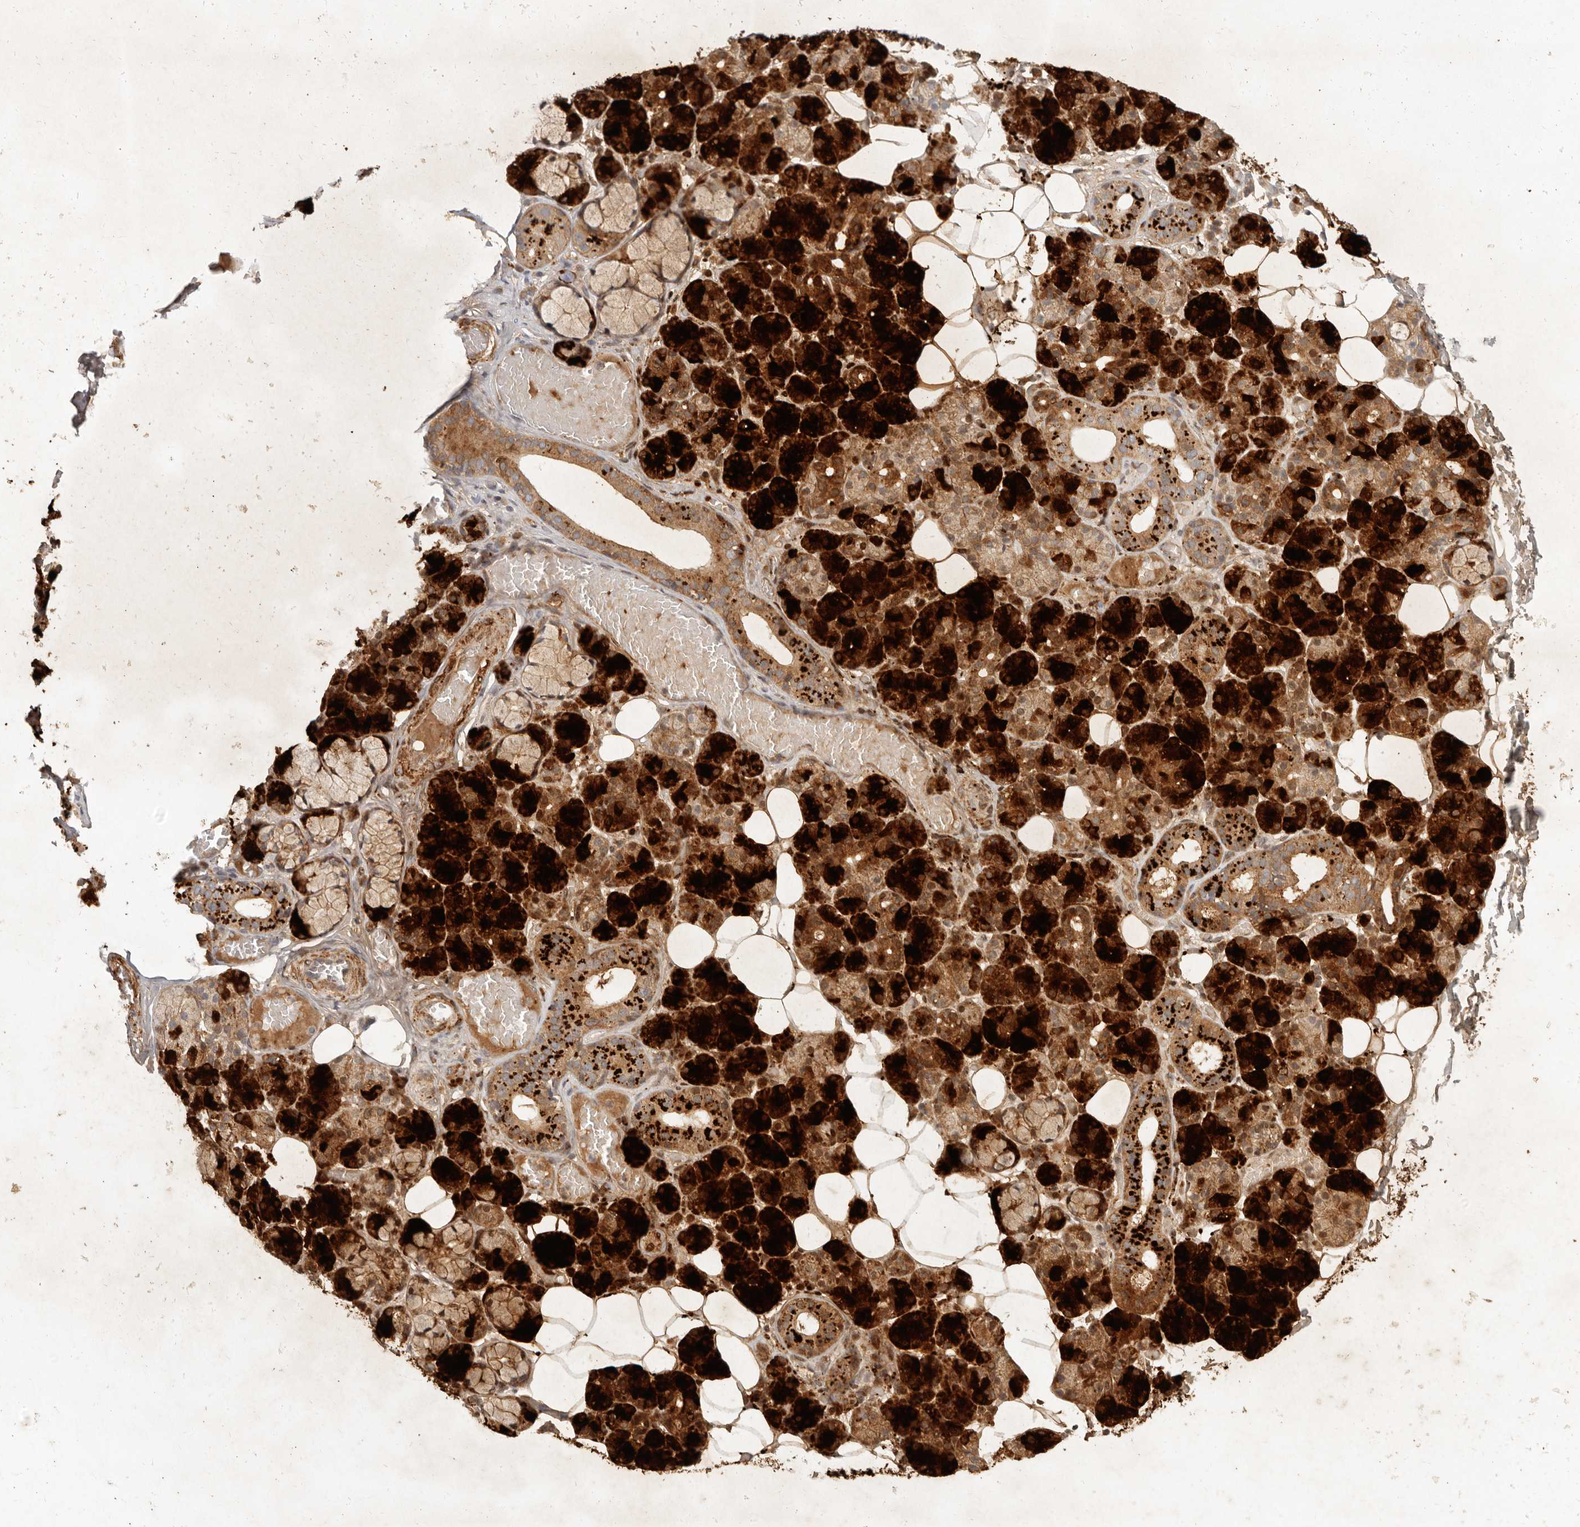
{"staining": {"intensity": "strong", "quantity": ">75%", "location": "cytoplasmic/membranous"}, "tissue": "salivary gland", "cell_type": "Glandular cells", "image_type": "normal", "snomed": [{"axis": "morphology", "description": "Normal tissue, NOS"}, {"axis": "topography", "description": "Salivary gland"}], "caption": "Salivary gland stained with immunohistochemistry (IHC) exhibits strong cytoplasmic/membranous positivity in about >75% of glandular cells. Immunohistochemistry stains the protein of interest in brown and the nuclei are stained blue.", "gene": "VIPR1", "patient": {"sex": "male", "age": 63}}